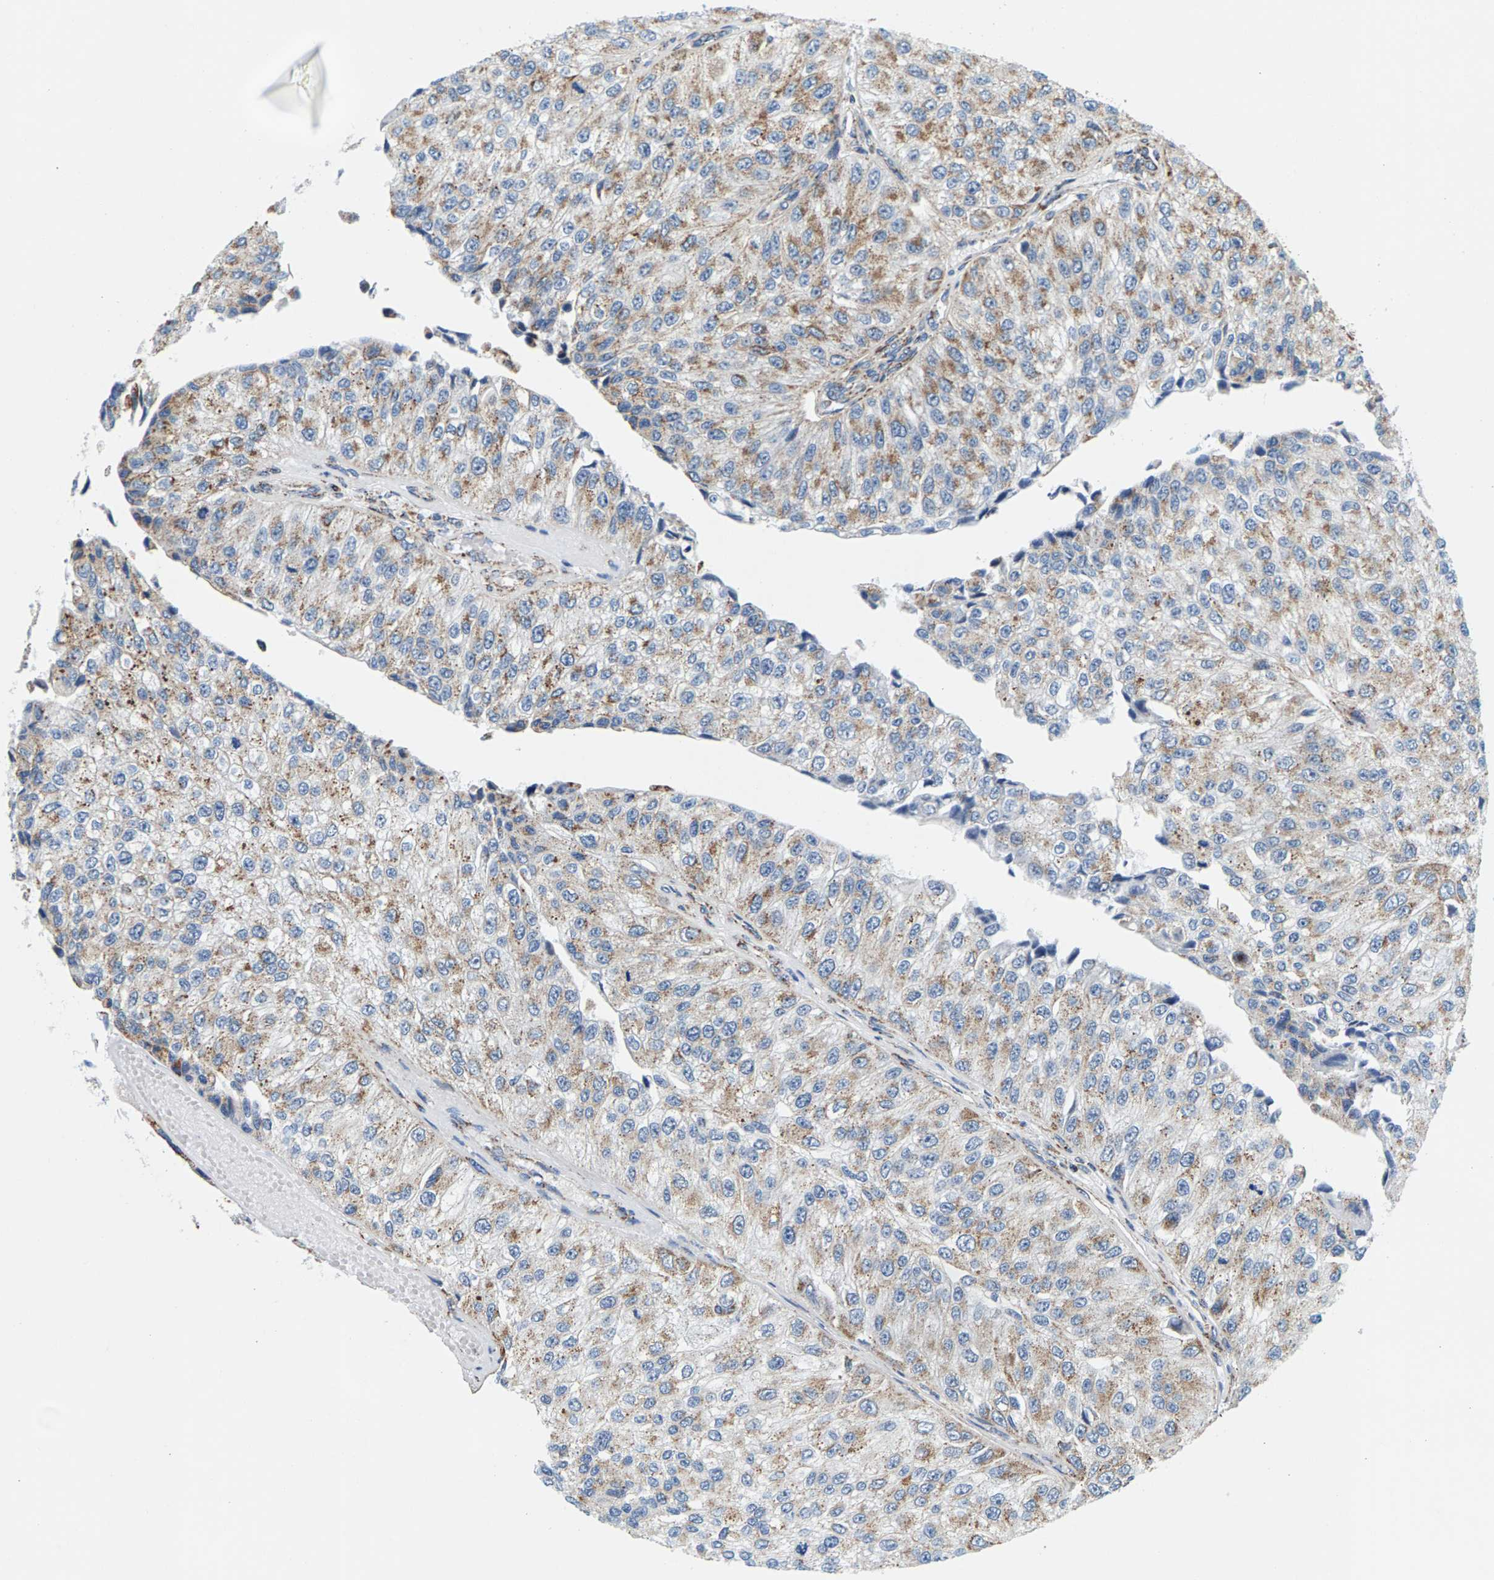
{"staining": {"intensity": "moderate", "quantity": ">75%", "location": "cytoplasmic/membranous"}, "tissue": "urothelial cancer", "cell_type": "Tumor cells", "image_type": "cancer", "snomed": [{"axis": "morphology", "description": "Urothelial carcinoma, High grade"}, {"axis": "topography", "description": "Kidney"}, {"axis": "topography", "description": "Urinary bladder"}], "caption": "Tumor cells exhibit medium levels of moderate cytoplasmic/membranous staining in approximately >75% of cells in urothelial cancer. The staining is performed using DAB (3,3'-diaminobenzidine) brown chromogen to label protein expression. The nuclei are counter-stained blue using hematoxylin.", "gene": "PDE1A", "patient": {"sex": "male", "age": 77}}